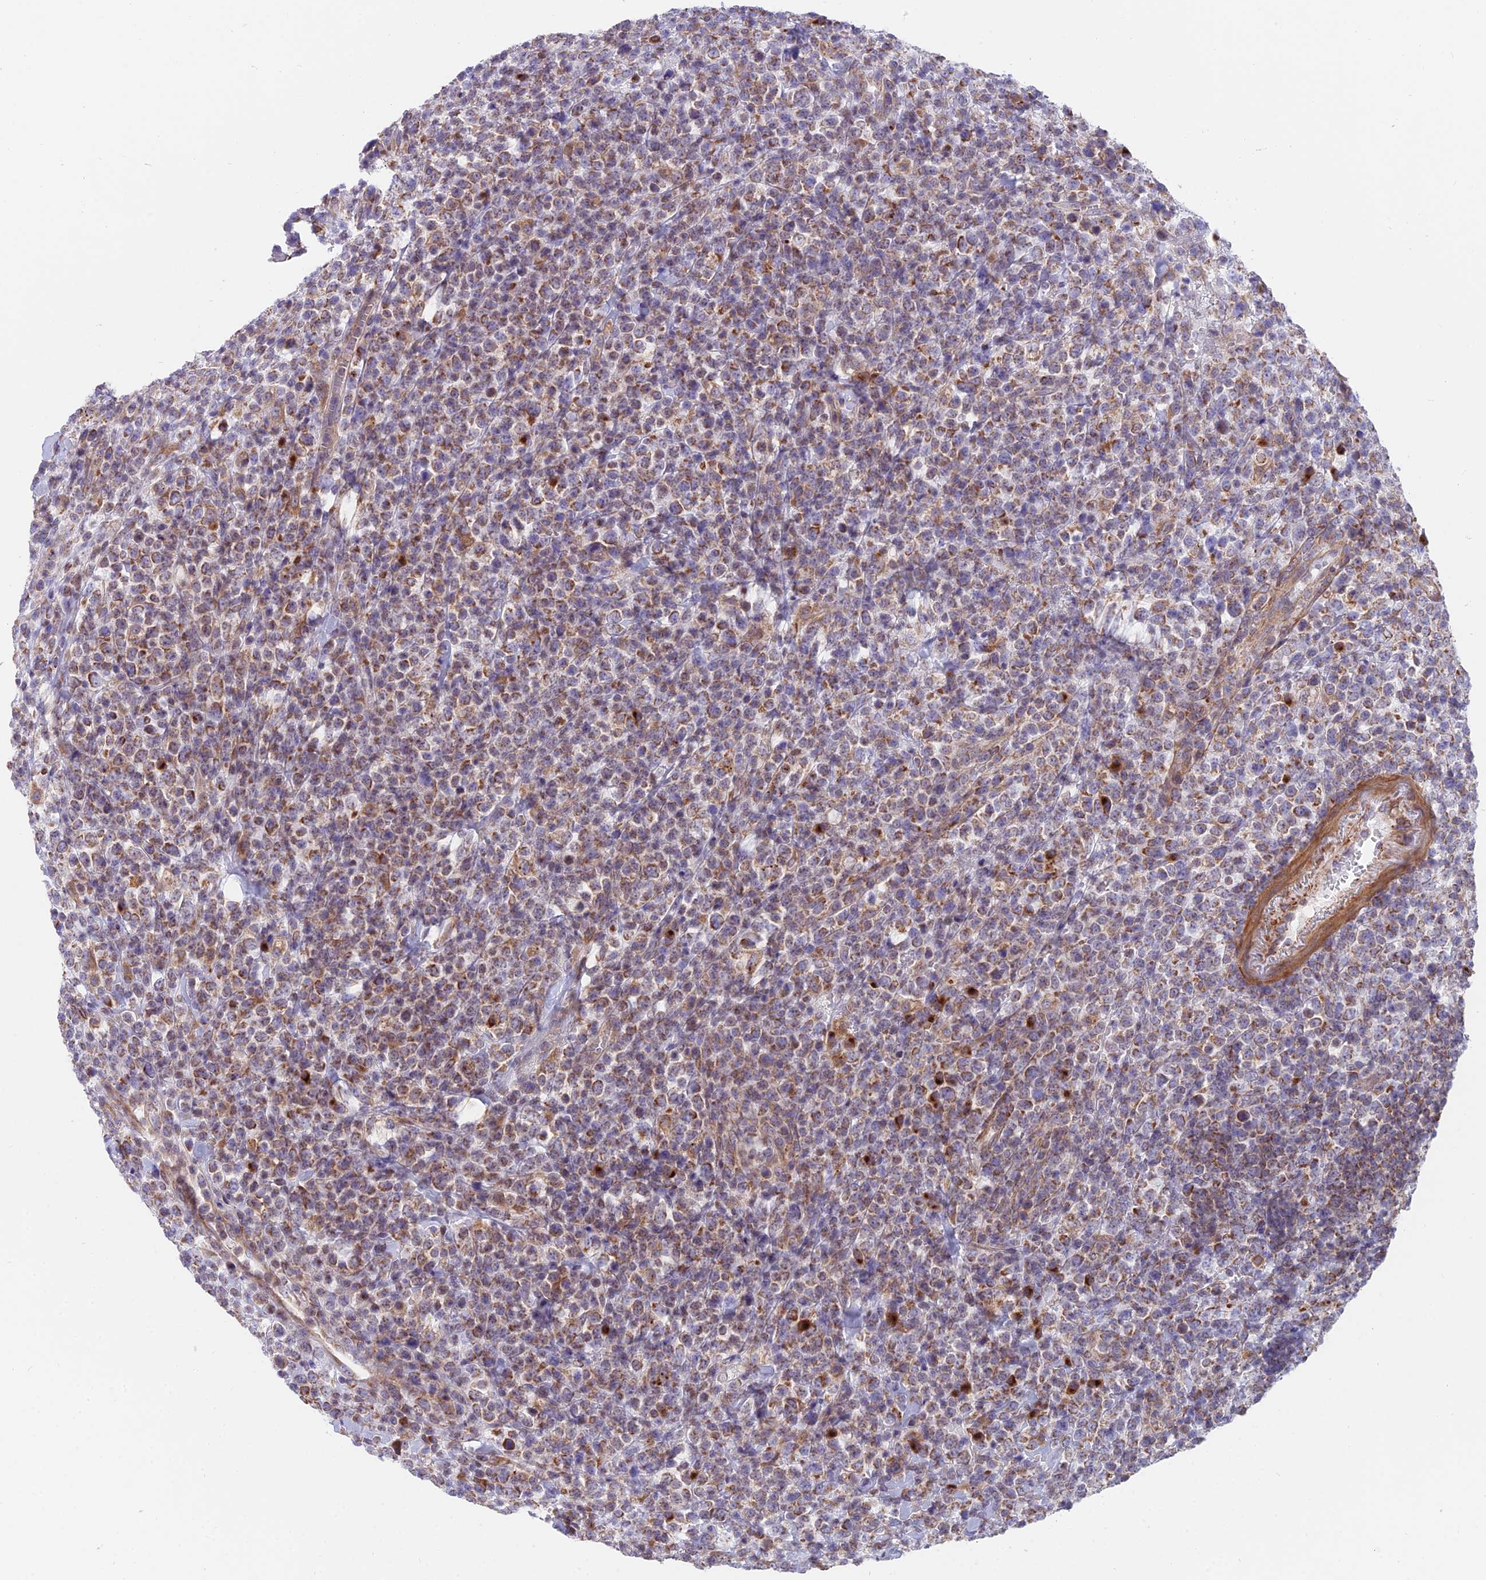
{"staining": {"intensity": "moderate", "quantity": "25%-75%", "location": "cytoplasmic/membranous"}, "tissue": "lymphoma", "cell_type": "Tumor cells", "image_type": "cancer", "snomed": [{"axis": "morphology", "description": "Malignant lymphoma, non-Hodgkin's type, High grade"}, {"axis": "topography", "description": "Colon"}], "caption": "High-grade malignant lymphoma, non-Hodgkin's type stained for a protein exhibits moderate cytoplasmic/membranous positivity in tumor cells. The staining is performed using DAB (3,3'-diaminobenzidine) brown chromogen to label protein expression. The nuclei are counter-stained blue using hematoxylin.", "gene": "TBC1D20", "patient": {"sex": "female", "age": 53}}